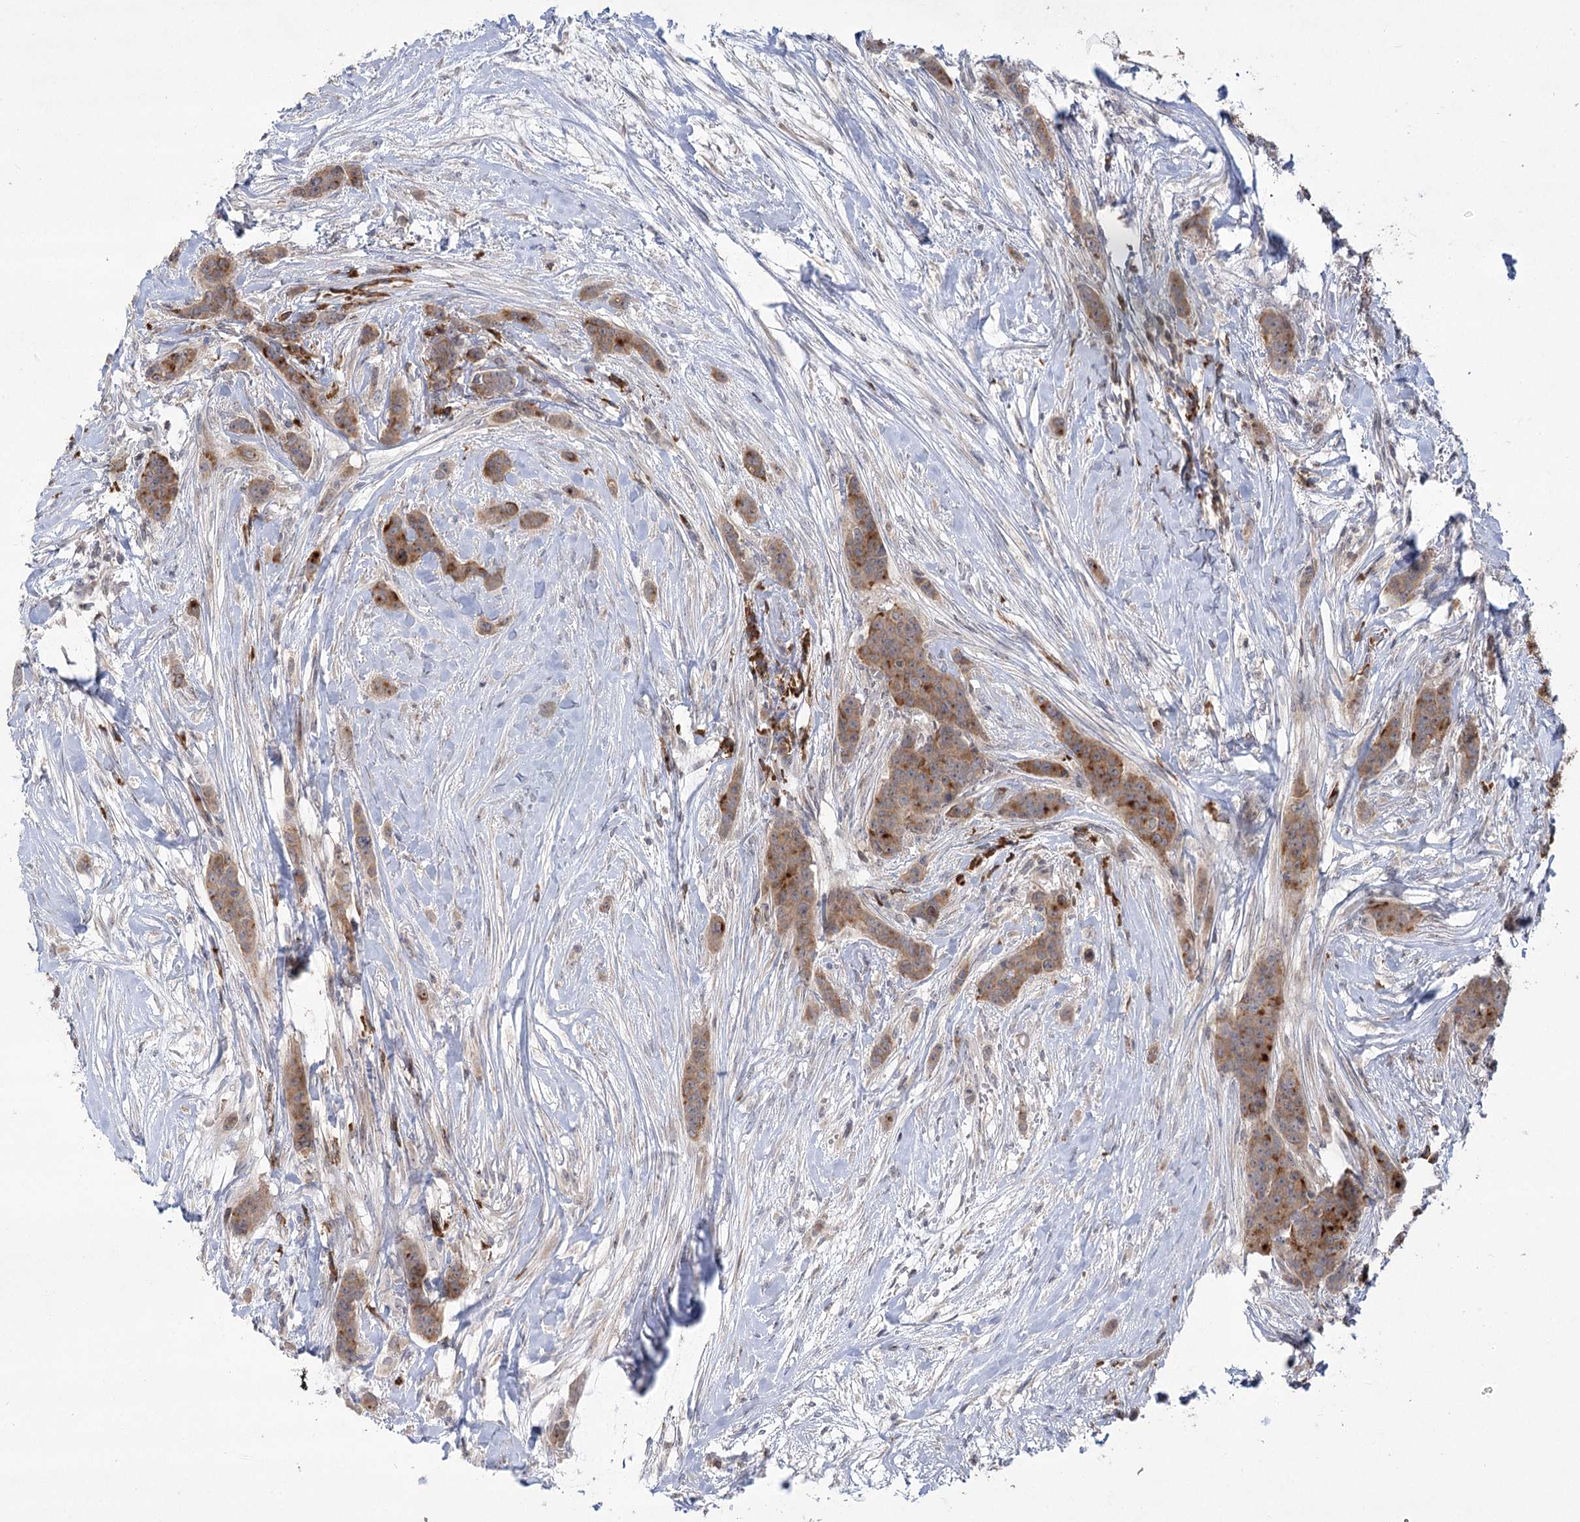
{"staining": {"intensity": "moderate", "quantity": ">75%", "location": "cytoplasmic/membranous"}, "tissue": "breast cancer", "cell_type": "Tumor cells", "image_type": "cancer", "snomed": [{"axis": "morphology", "description": "Duct carcinoma"}, {"axis": "topography", "description": "Breast"}], "caption": "High-magnification brightfield microscopy of breast cancer (intraductal carcinoma) stained with DAB (brown) and counterstained with hematoxylin (blue). tumor cells exhibit moderate cytoplasmic/membranous positivity is appreciated in about>75% of cells. Nuclei are stained in blue.", "gene": "SYTL1", "patient": {"sex": "female", "age": 40}}